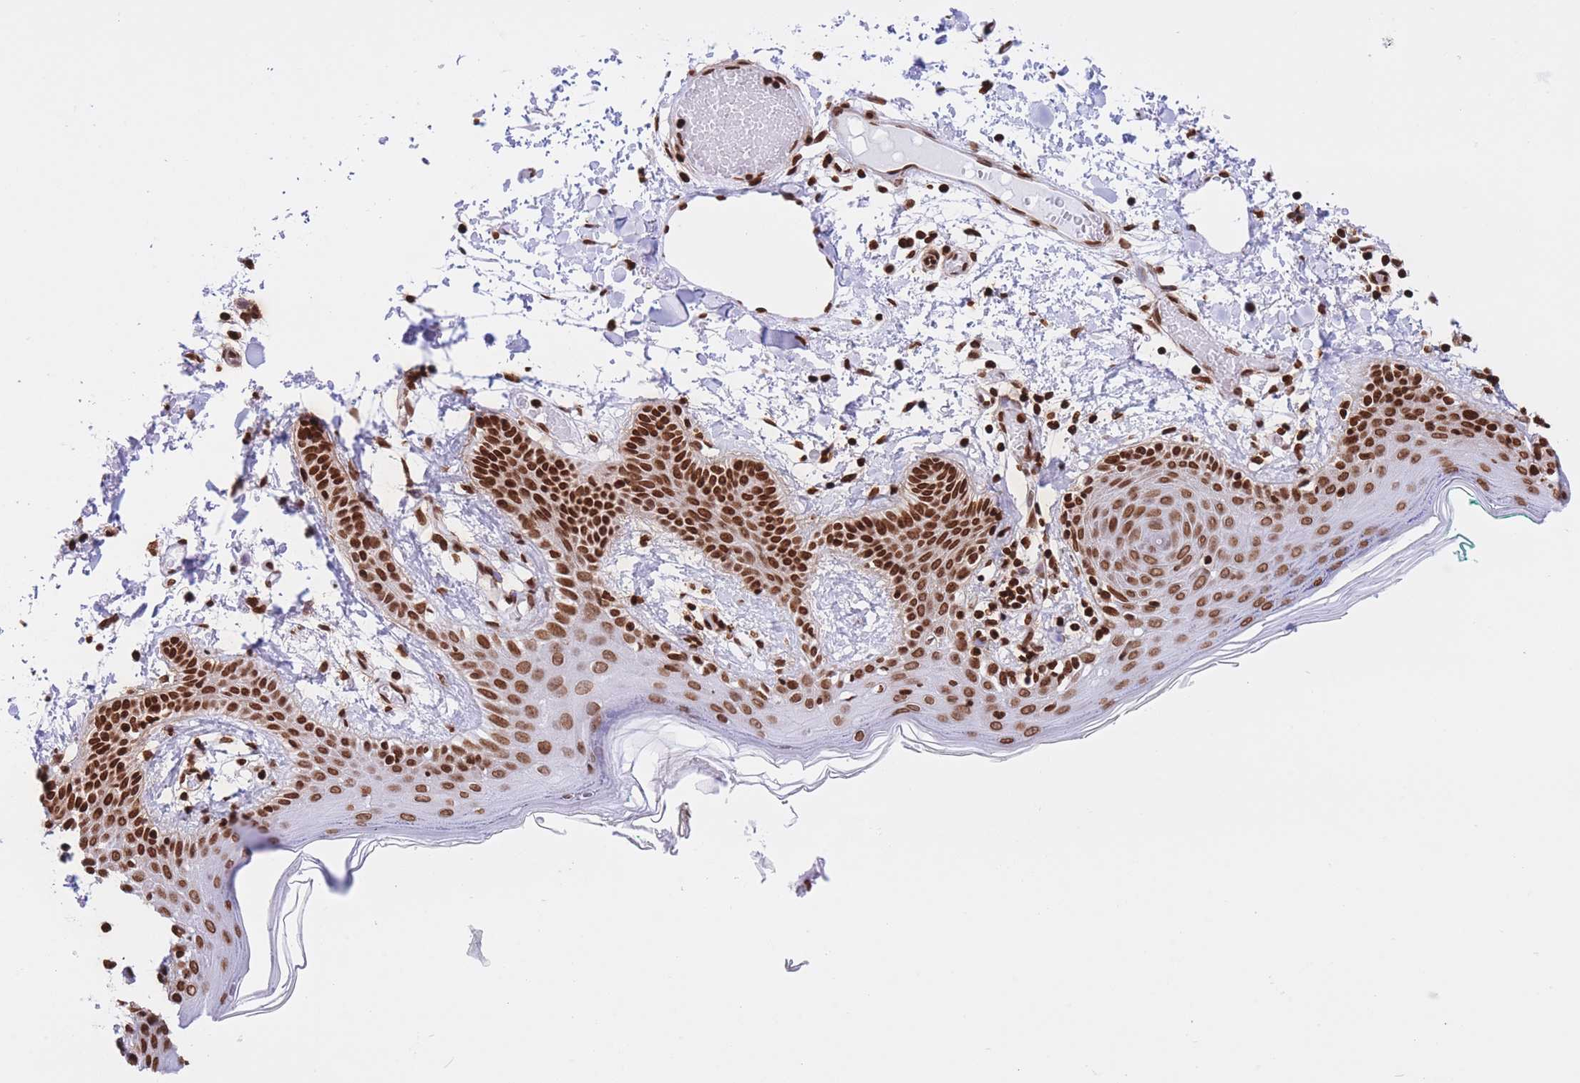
{"staining": {"intensity": "strong", "quantity": ">75%", "location": "nuclear"}, "tissue": "skin", "cell_type": "Fibroblasts", "image_type": "normal", "snomed": [{"axis": "morphology", "description": "Normal tissue, NOS"}, {"axis": "topography", "description": "Skin"}], "caption": "Protein analysis of benign skin shows strong nuclear staining in about >75% of fibroblasts.", "gene": "H2BC10", "patient": {"sex": "male", "age": 79}}